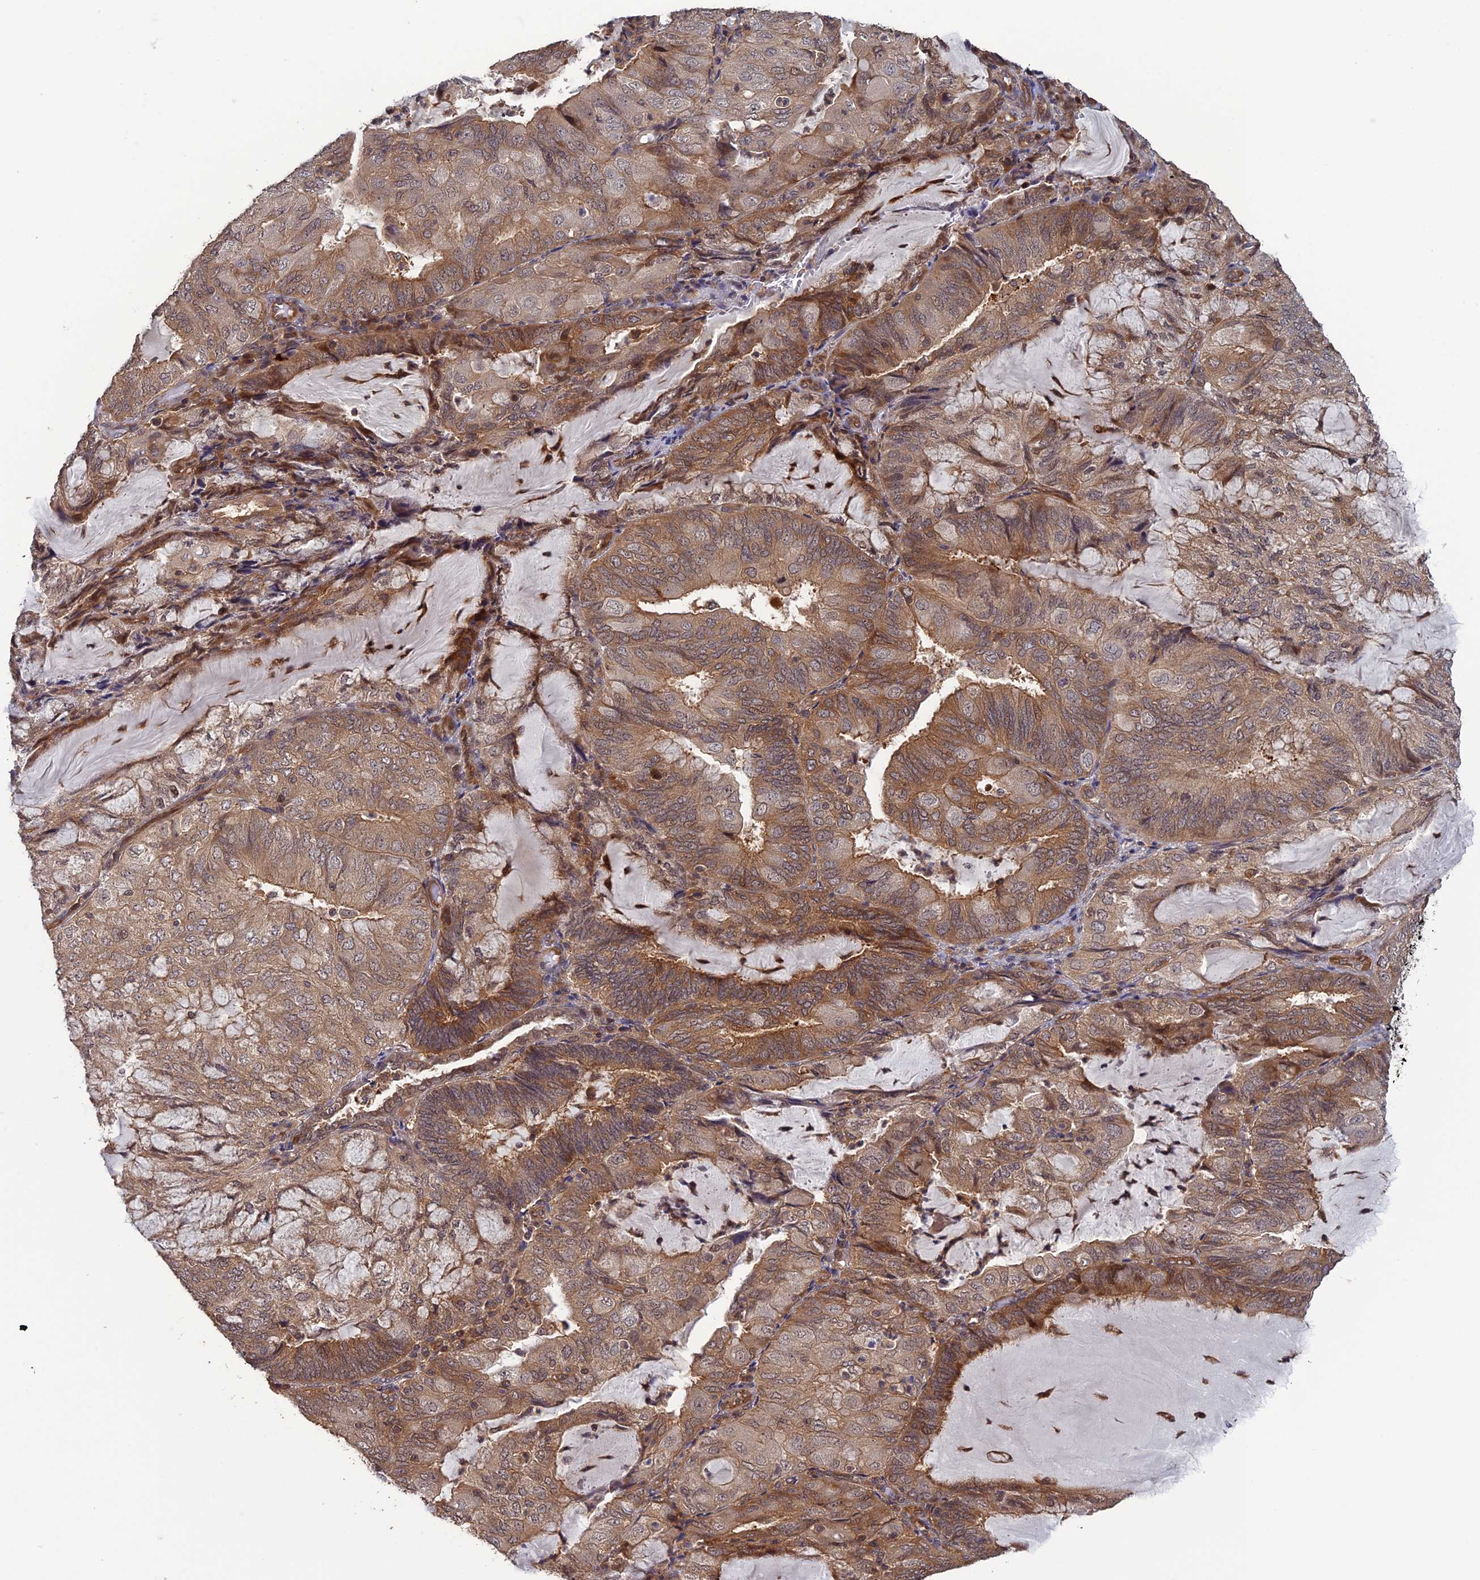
{"staining": {"intensity": "moderate", "quantity": ">75%", "location": "cytoplasmic/membranous"}, "tissue": "endometrial cancer", "cell_type": "Tumor cells", "image_type": "cancer", "snomed": [{"axis": "morphology", "description": "Adenocarcinoma, NOS"}, {"axis": "topography", "description": "Endometrium"}], "caption": "High-power microscopy captured an immunohistochemistry (IHC) histopathology image of endometrial cancer, revealing moderate cytoplasmic/membranous positivity in approximately >75% of tumor cells.", "gene": "LIN37", "patient": {"sex": "female", "age": 81}}